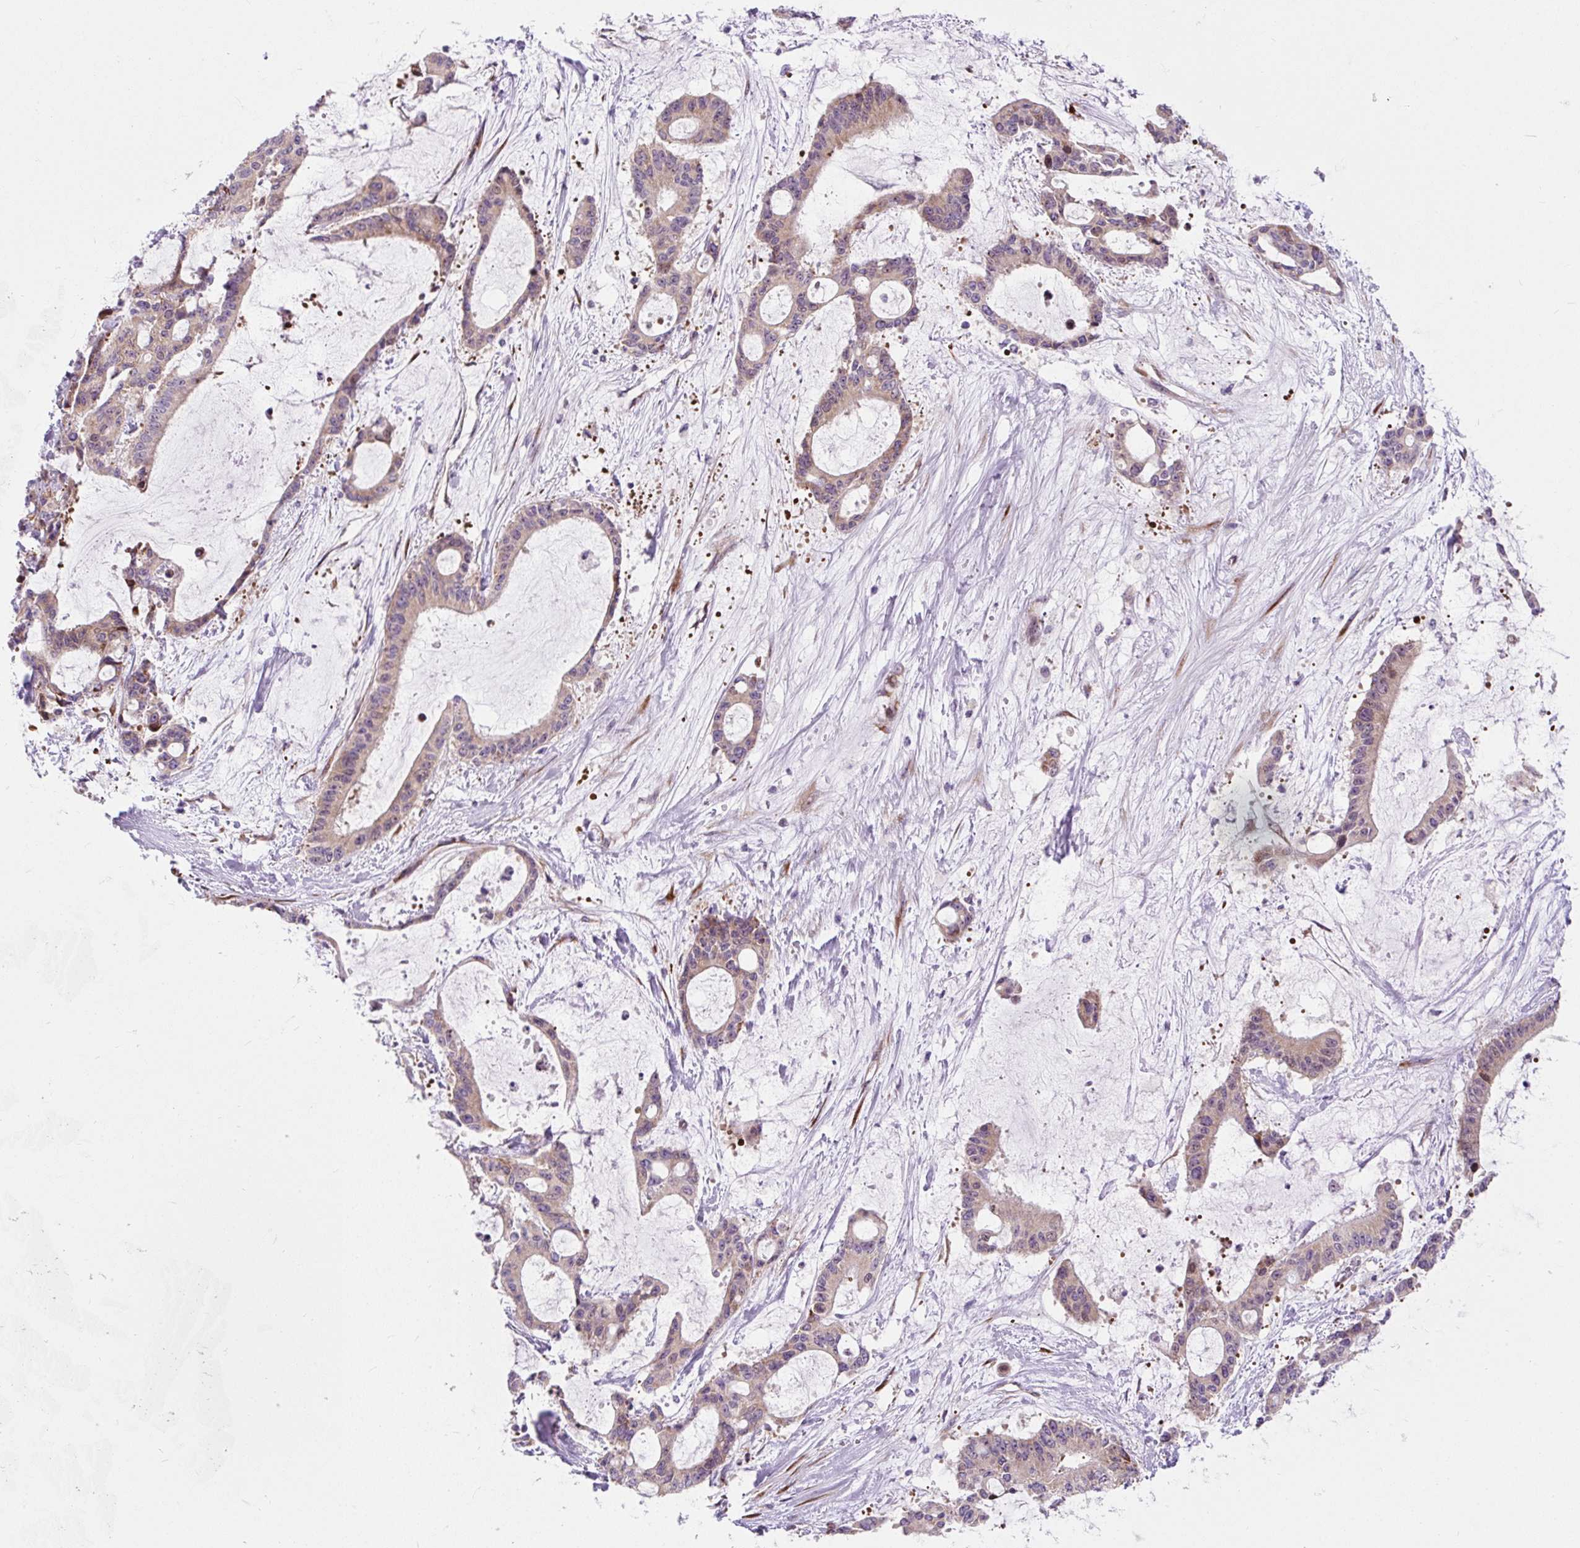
{"staining": {"intensity": "weak", "quantity": "25%-75%", "location": "cytoplasmic/membranous"}, "tissue": "liver cancer", "cell_type": "Tumor cells", "image_type": "cancer", "snomed": [{"axis": "morphology", "description": "Normal tissue, NOS"}, {"axis": "morphology", "description": "Cholangiocarcinoma"}, {"axis": "topography", "description": "Liver"}, {"axis": "topography", "description": "Peripheral nerve tissue"}], "caption": "Human liver cancer stained for a protein (brown) exhibits weak cytoplasmic/membranous positive expression in approximately 25%-75% of tumor cells.", "gene": "CISD3", "patient": {"sex": "female", "age": 73}}